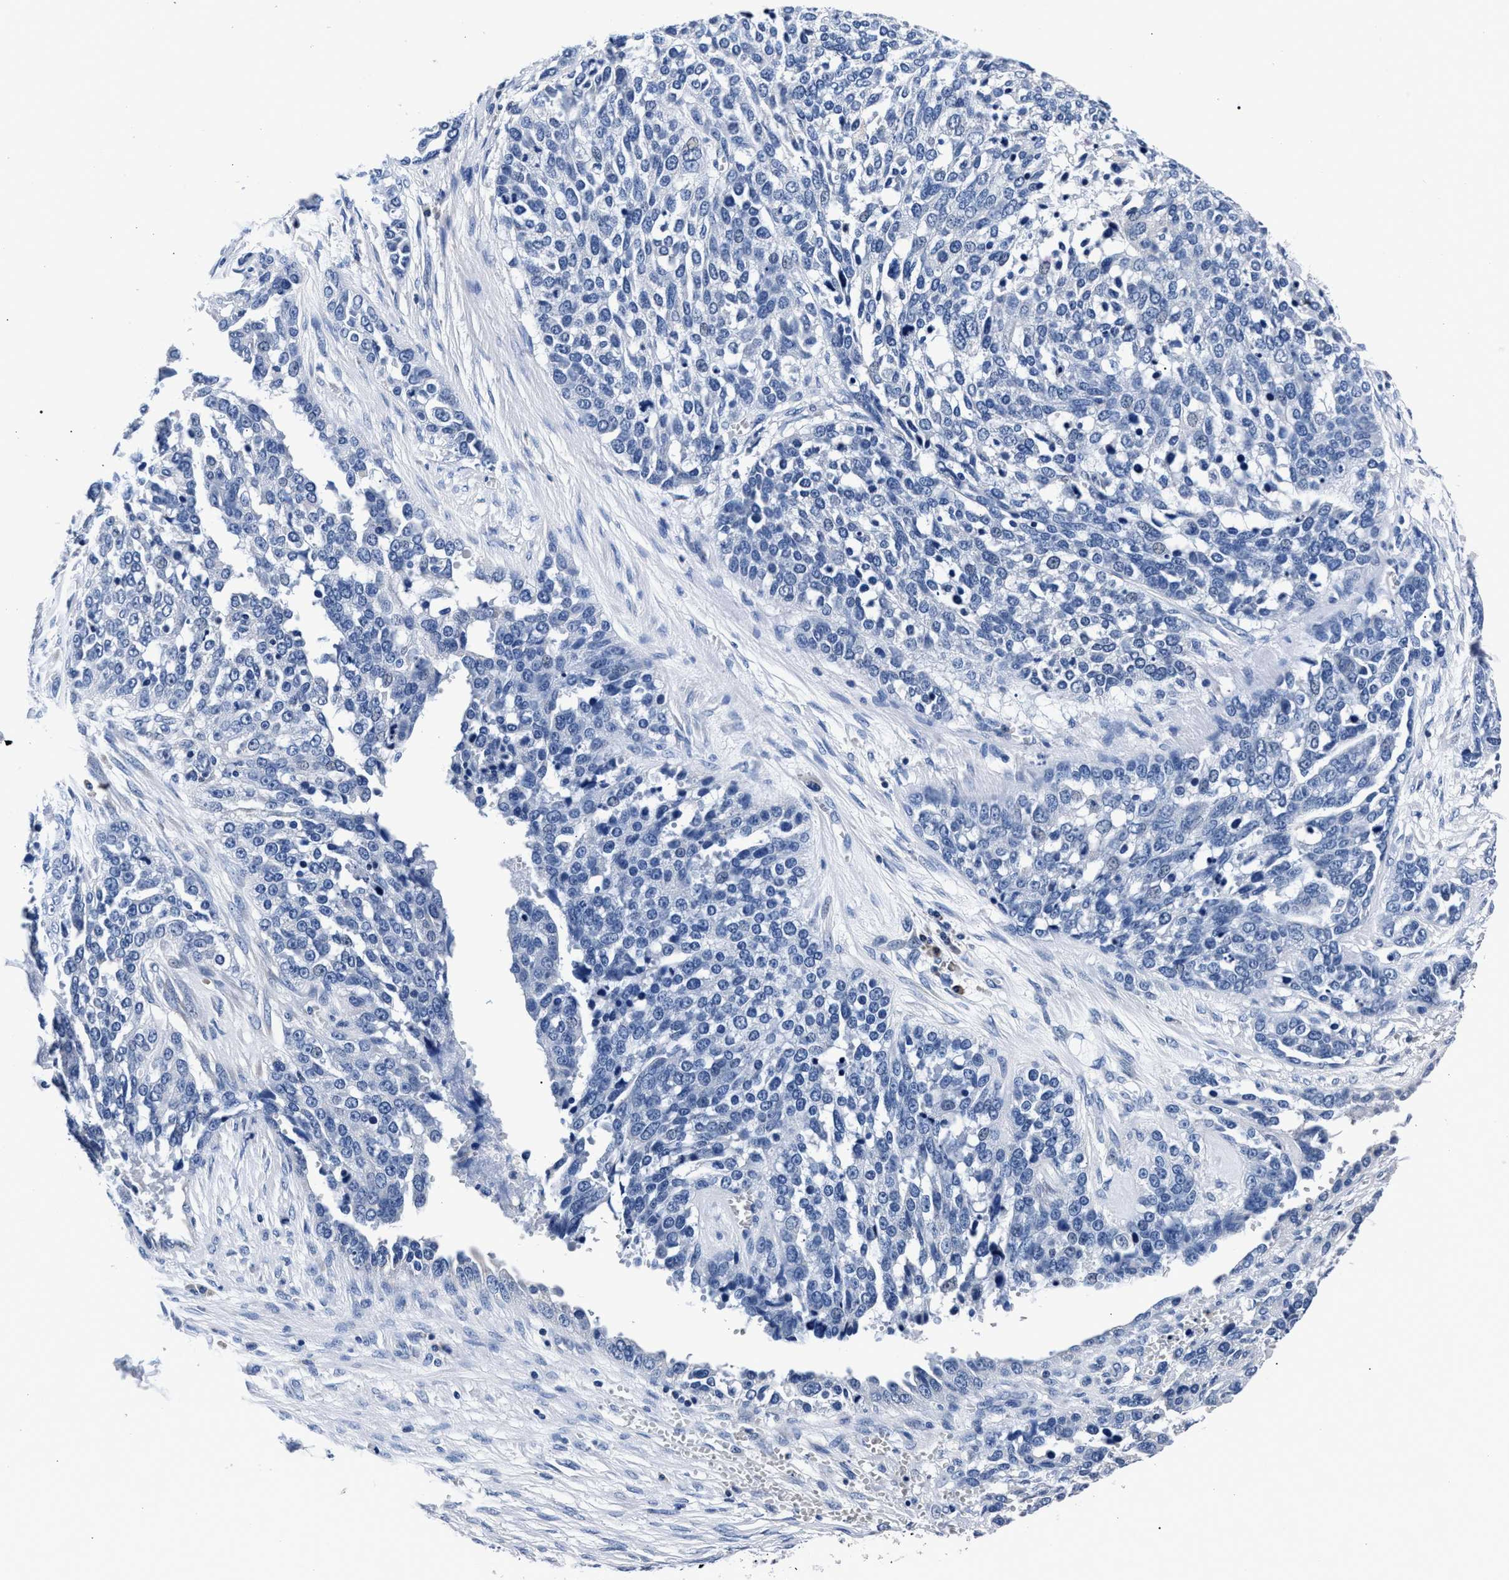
{"staining": {"intensity": "negative", "quantity": "none", "location": "none"}, "tissue": "ovarian cancer", "cell_type": "Tumor cells", "image_type": "cancer", "snomed": [{"axis": "morphology", "description": "Cystadenocarcinoma, serous, NOS"}, {"axis": "topography", "description": "Ovary"}], "caption": "IHC micrograph of human ovarian cancer (serous cystadenocarcinoma) stained for a protein (brown), which shows no staining in tumor cells.", "gene": "PHF24", "patient": {"sex": "female", "age": 44}}